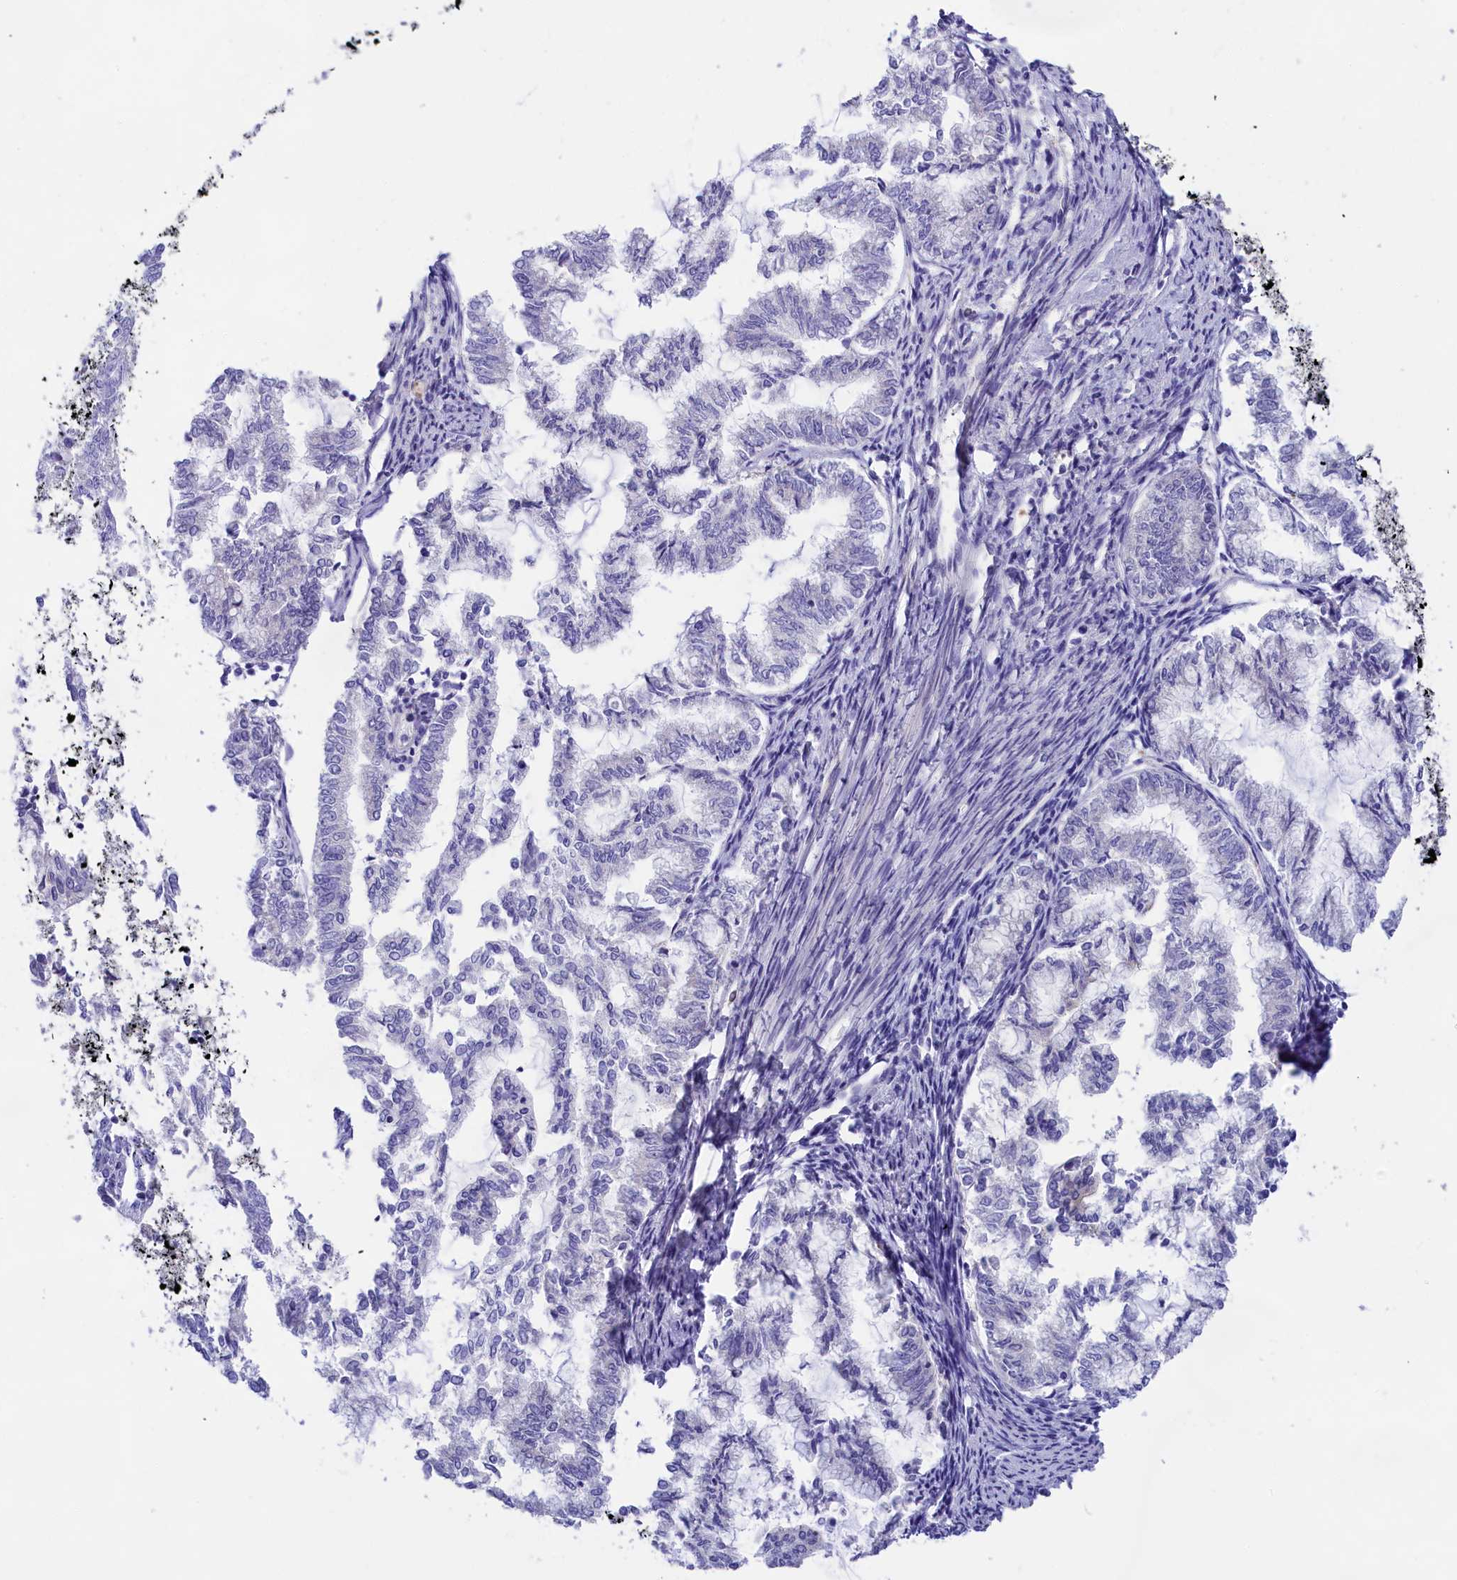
{"staining": {"intensity": "negative", "quantity": "none", "location": "none"}, "tissue": "endometrial cancer", "cell_type": "Tumor cells", "image_type": "cancer", "snomed": [{"axis": "morphology", "description": "Adenocarcinoma, NOS"}, {"axis": "topography", "description": "Endometrium"}], "caption": "Immunohistochemistry image of neoplastic tissue: endometrial cancer stained with DAB displays no significant protein staining in tumor cells.", "gene": "PPP1R13L", "patient": {"sex": "female", "age": 79}}